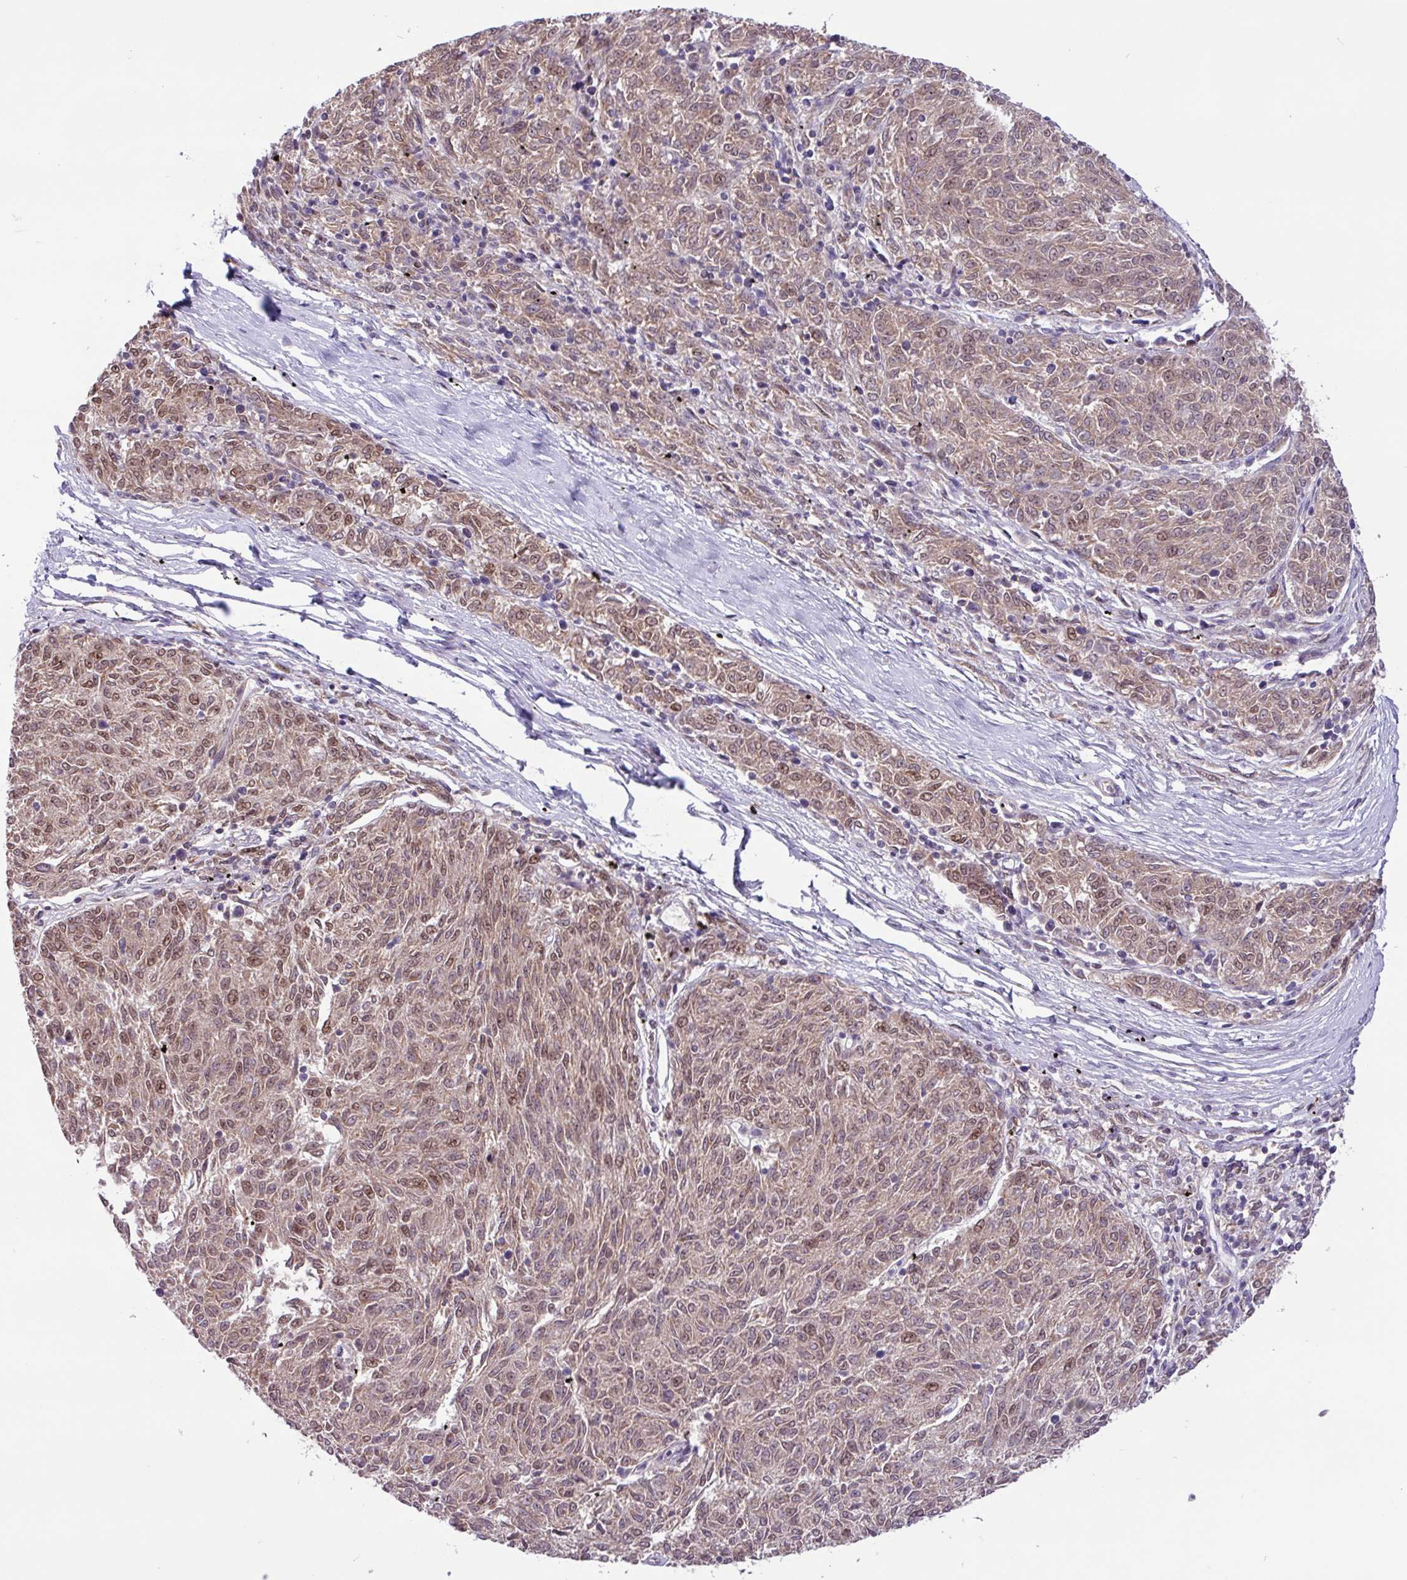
{"staining": {"intensity": "moderate", "quantity": ">75%", "location": "cytoplasmic/membranous,nuclear"}, "tissue": "melanoma", "cell_type": "Tumor cells", "image_type": "cancer", "snomed": [{"axis": "morphology", "description": "Malignant melanoma, NOS"}, {"axis": "topography", "description": "Skin"}], "caption": "Protein expression by IHC displays moderate cytoplasmic/membranous and nuclear expression in about >75% of tumor cells in malignant melanoma. Using DAB (3,3'-diaminobenzidine) (brown) and hematoxylin (blue) stains, captured at high magnification using brightfield microscopy.", "gene": "BRD3", "patient": {"sex": "female", "age": 72}}